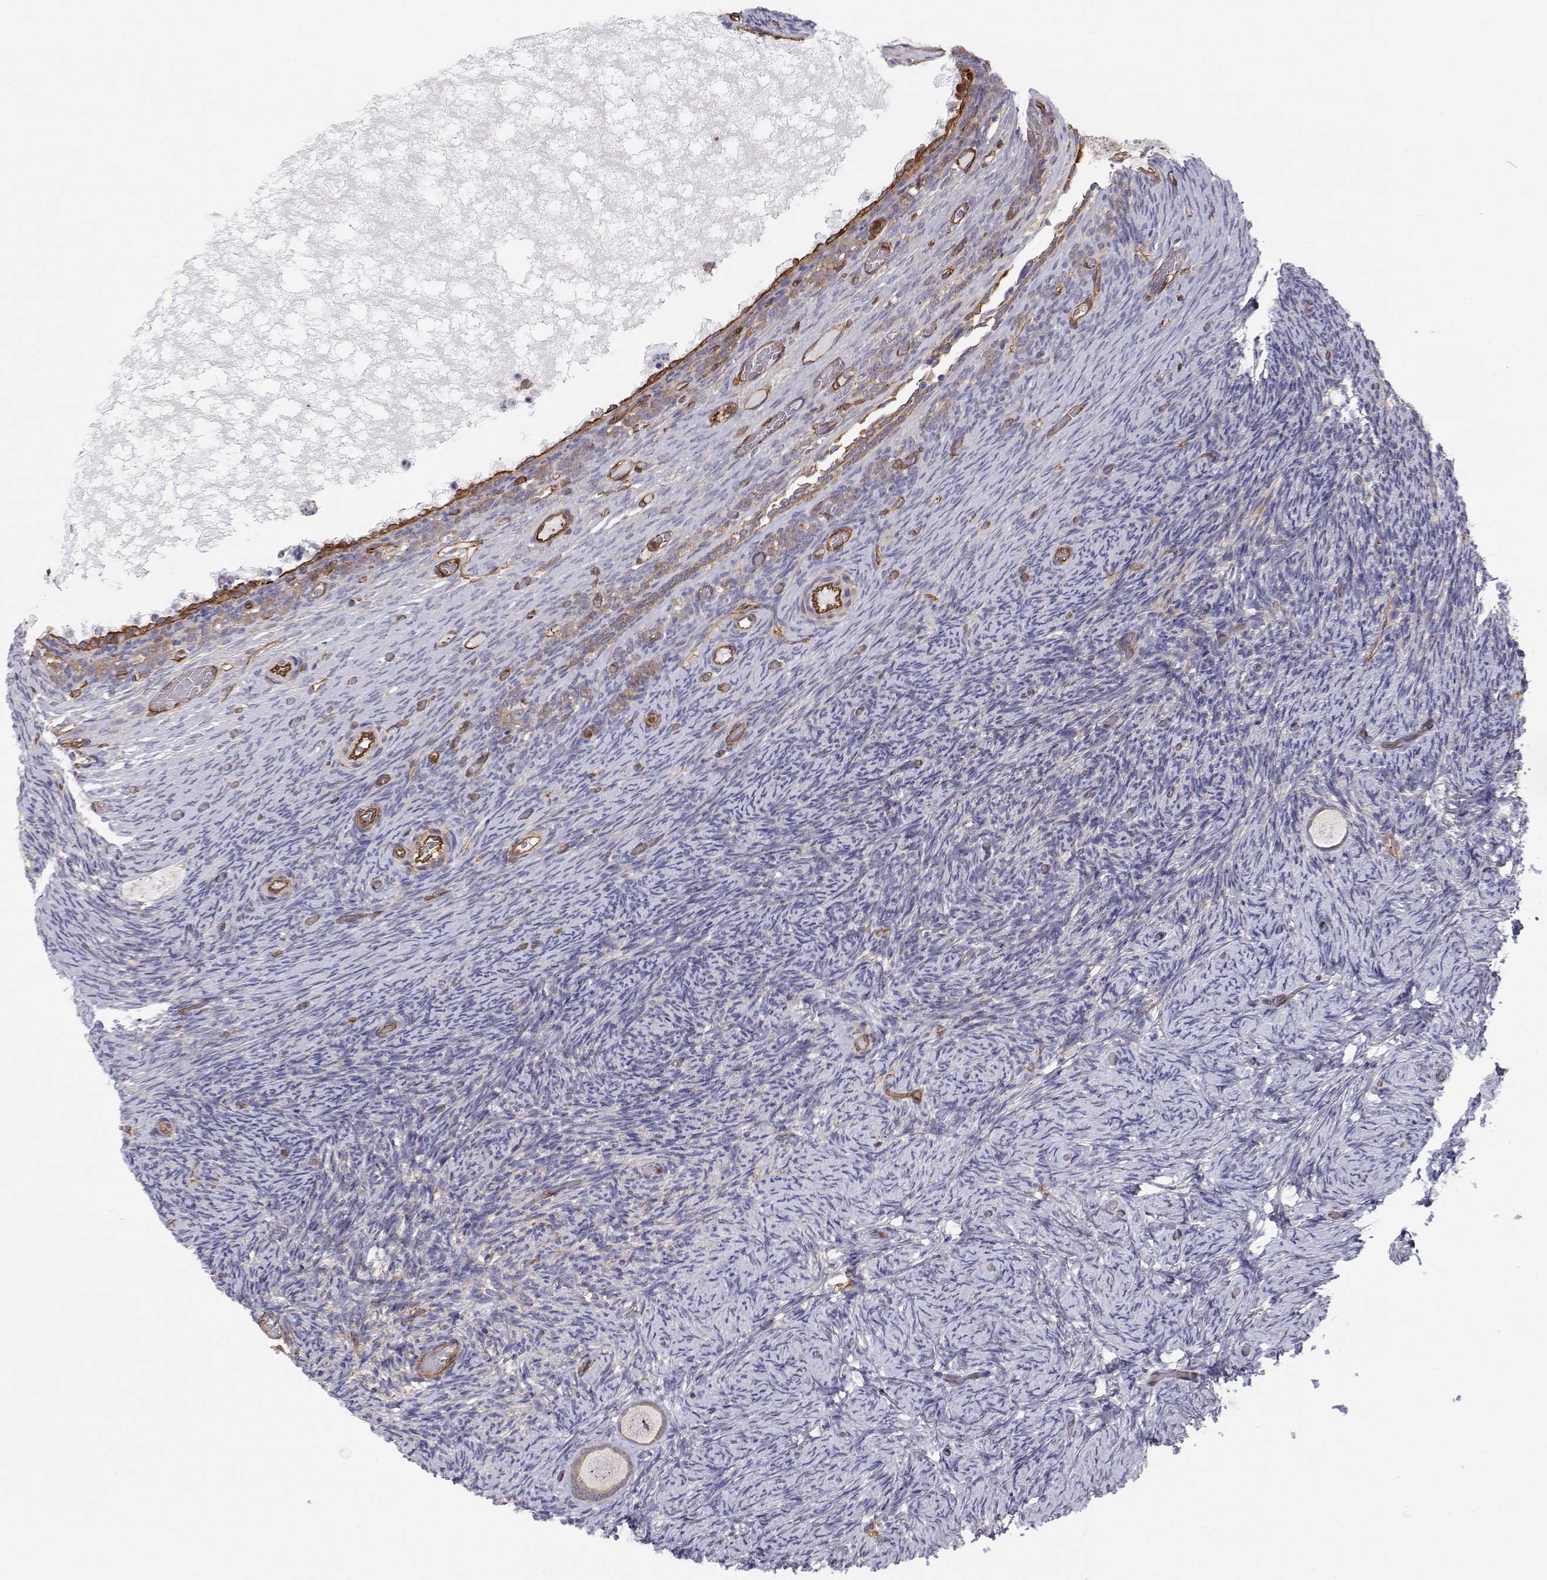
{"staining": {"intensity": "weak", "quantity": "25%-75%", "location": "cytoplasmic/membranous"}, "tissue": "ovary", "cell_type": "Follicle cells", "image_type": "normal", "snomed": [{"axis": "morphology", "description": "Normal tissue, NOS"}, {"axis": "topography", "description": "Ovary"}], "caption": "This photomicrograph shows IHC staining of benign human ovary, with low weak cytoplasmic/membranous positivity in about 25%-75% of follicle cells.", "gene": "MYH9", "patient": {"sex": "female", "age": 34}}